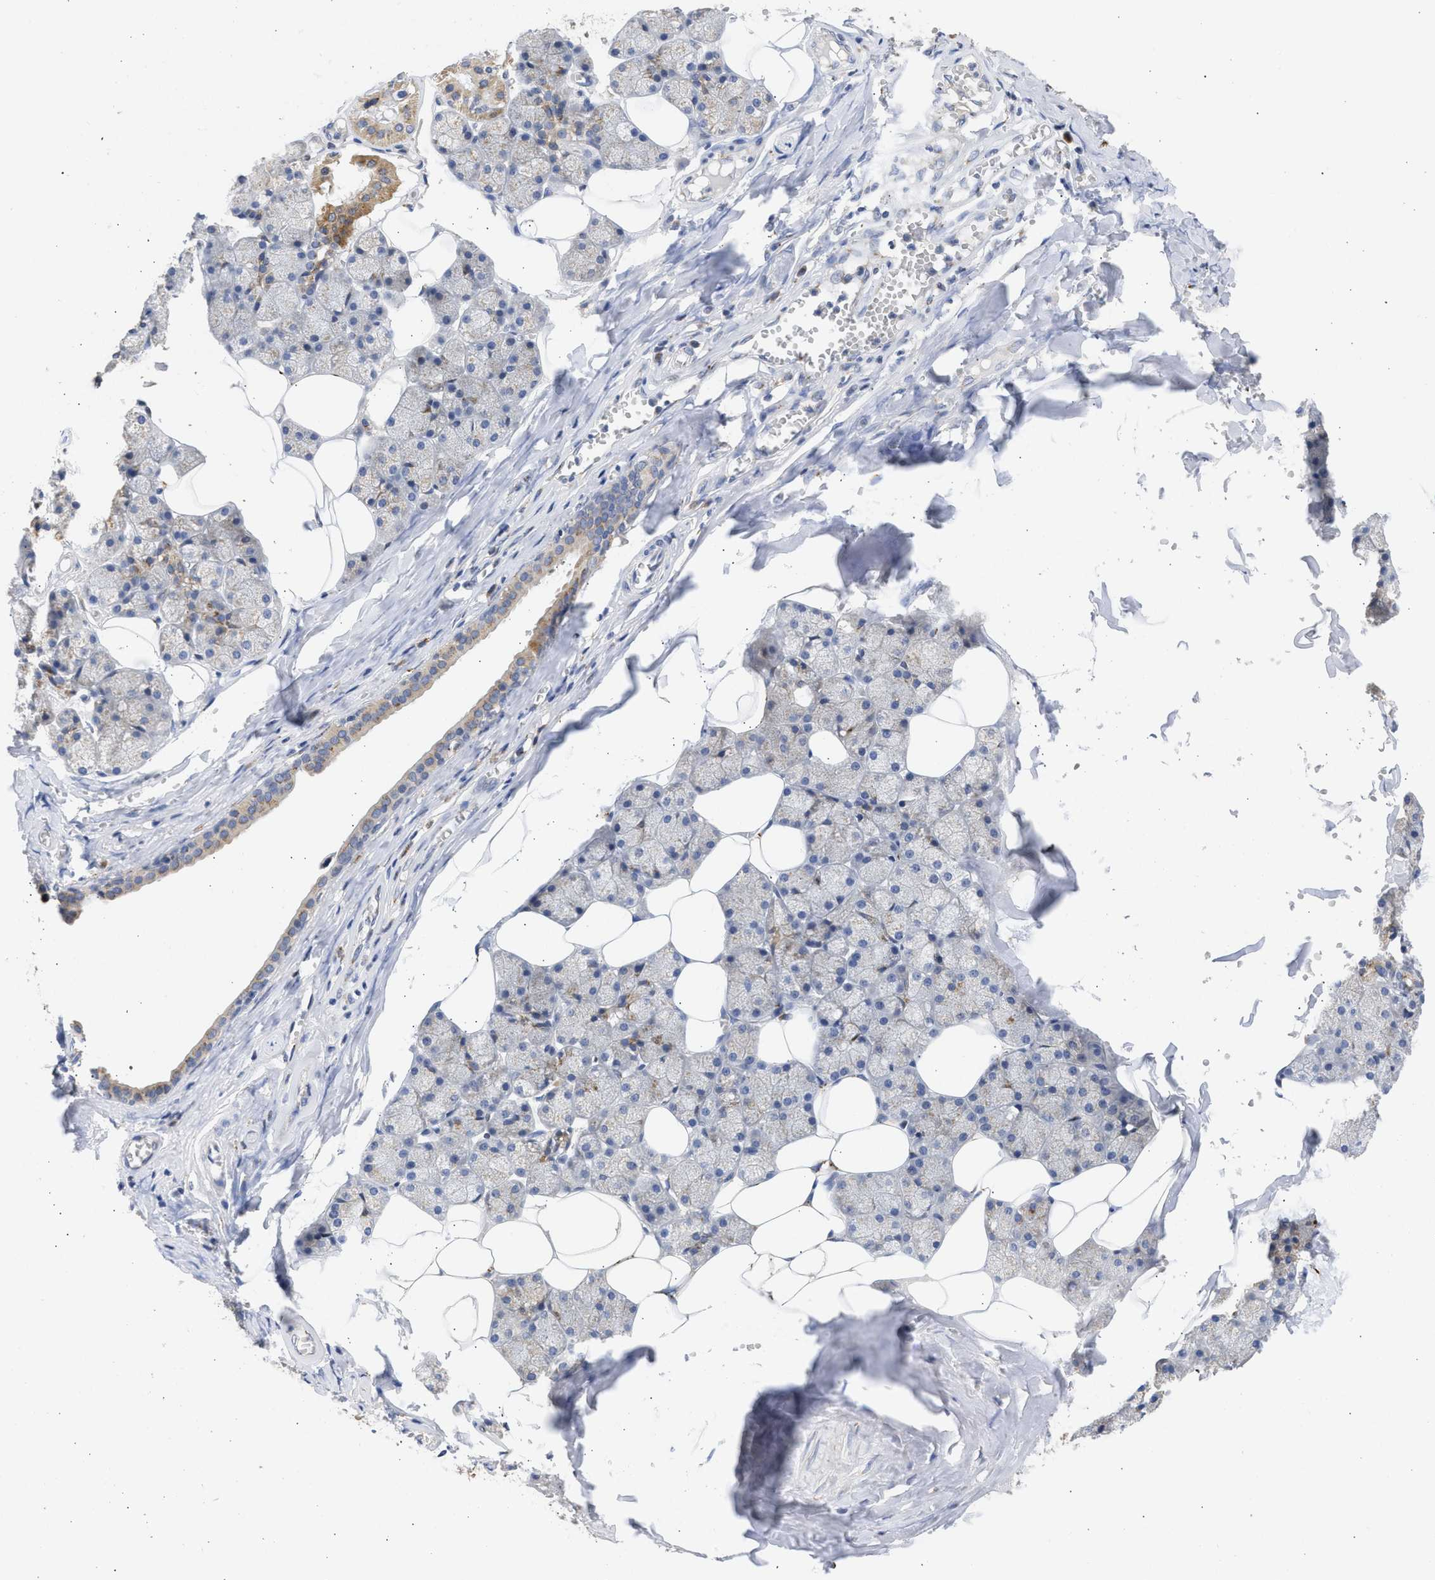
{"staining": {"intensity": "moderate", "quantity": "<25%", "location": "cytoplasmic/membranous"}, "tissue": "salivary gland", "cell_type": "Glandular cells", "image_type": "normal", "snomed": [{"axis": "morphology", "description": "Normal tissue, NOS"}, {"axis": "topography", "description": "Salivary gland"}], "caption": "IHC (DAB) staining of normal human salivary gland exhibits moderate cytoplasmic/membranous protein staining in approximately <25% of glandular cells.", "gene": "TMED1", "patient": {"sex": "male", "age": 62}}